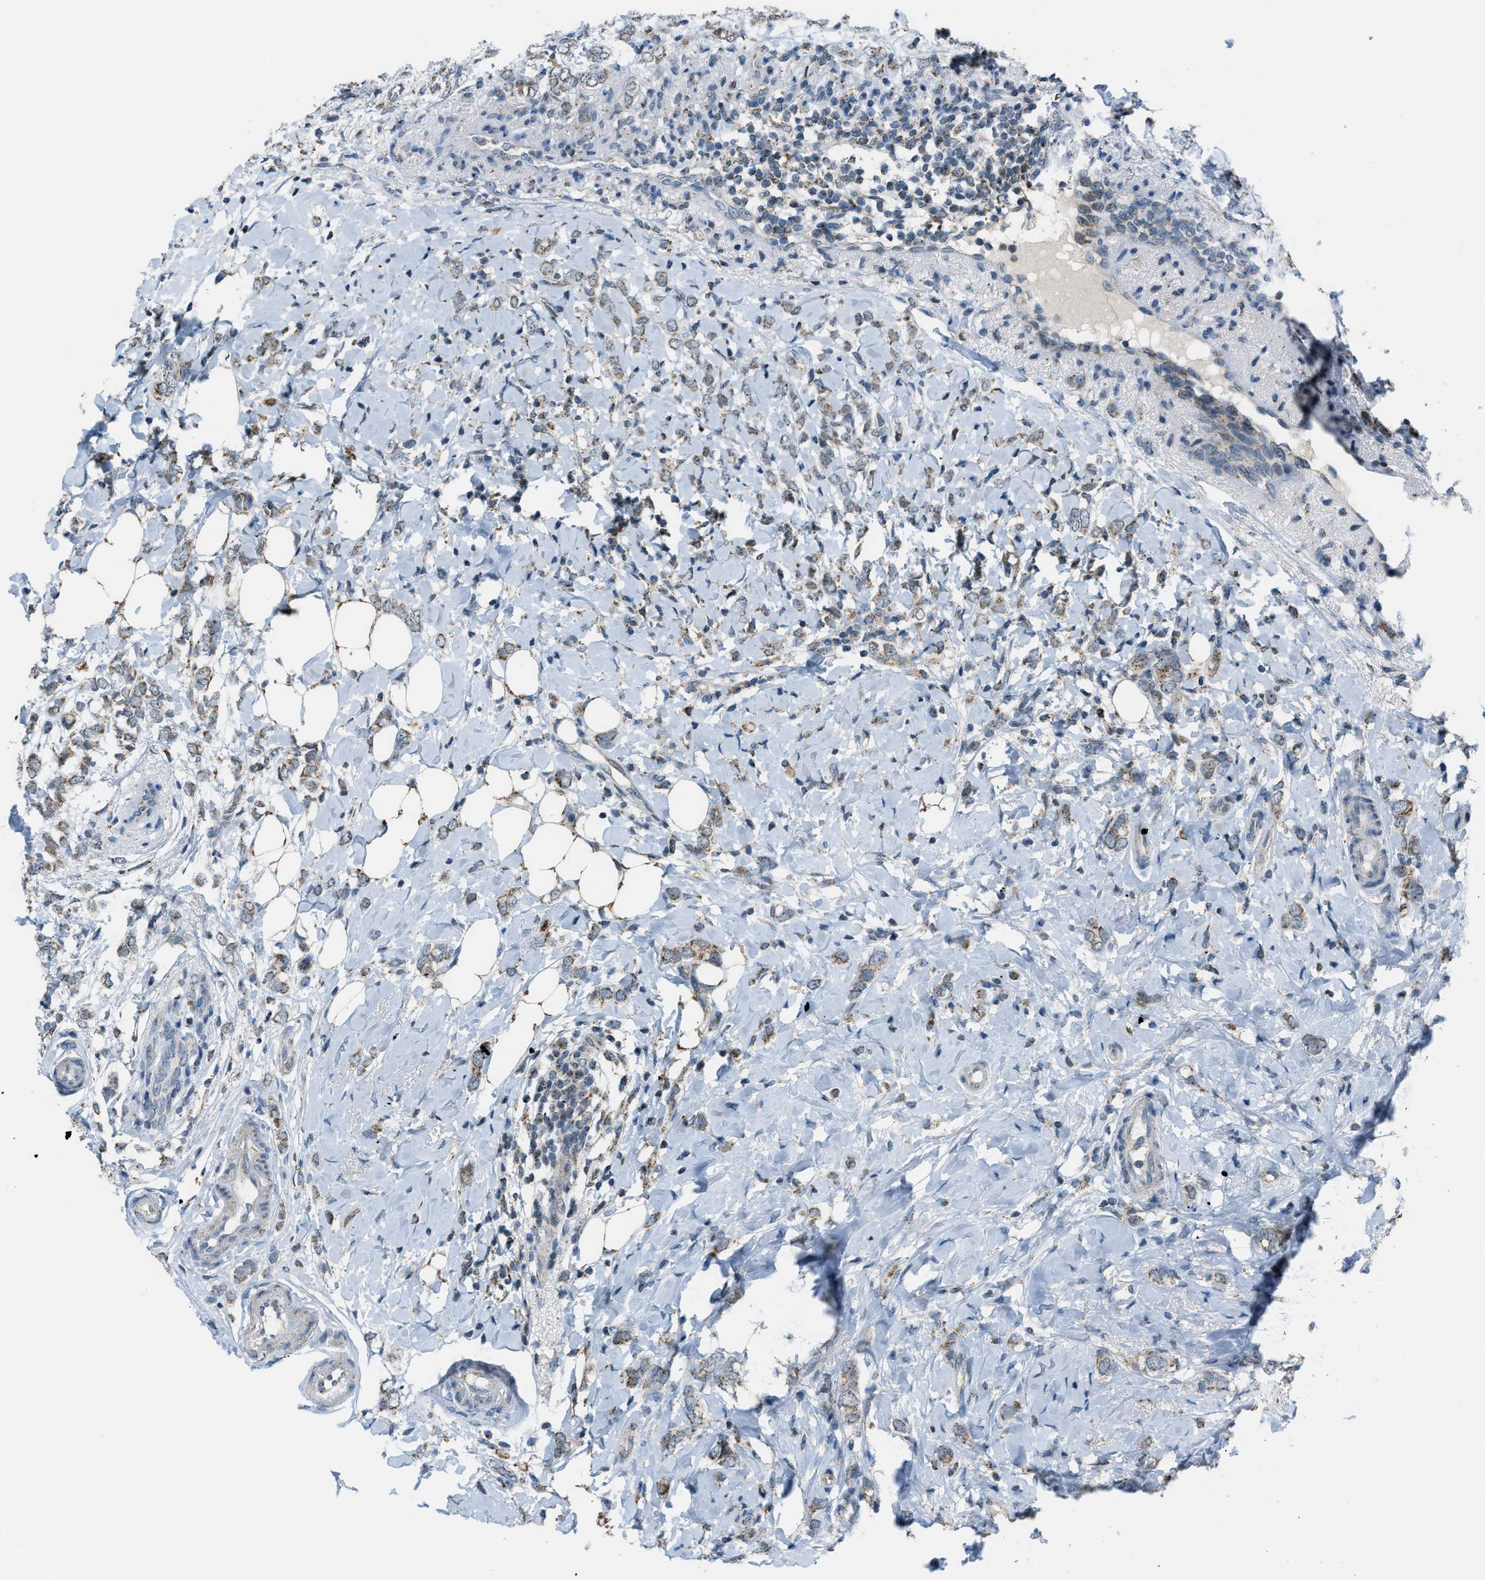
{"staining": {"intensity": "weak", "quantity": ">75%", "location": "cytoplasmic/membranous"}, "tissue": "breast cancer", "cell_type": "Tumor cells", "image_type": "cancer", "snomed": [{"axis": "morphology", "description": "Normal tissue, NOS"}, {"axis": "morphology", "description": "Lobular carcinoma"}, {"axis": "topography", "description": "Breast"}], "caption": "Immunohistochemical staining of human breast cancer (lobular carcinoma) shows low levels of weak cytoplasmic/membranous expression in approximately >75% of tumor cells.", "gene": "CHN2", "patient": {"sex": "female", "age": 47}}